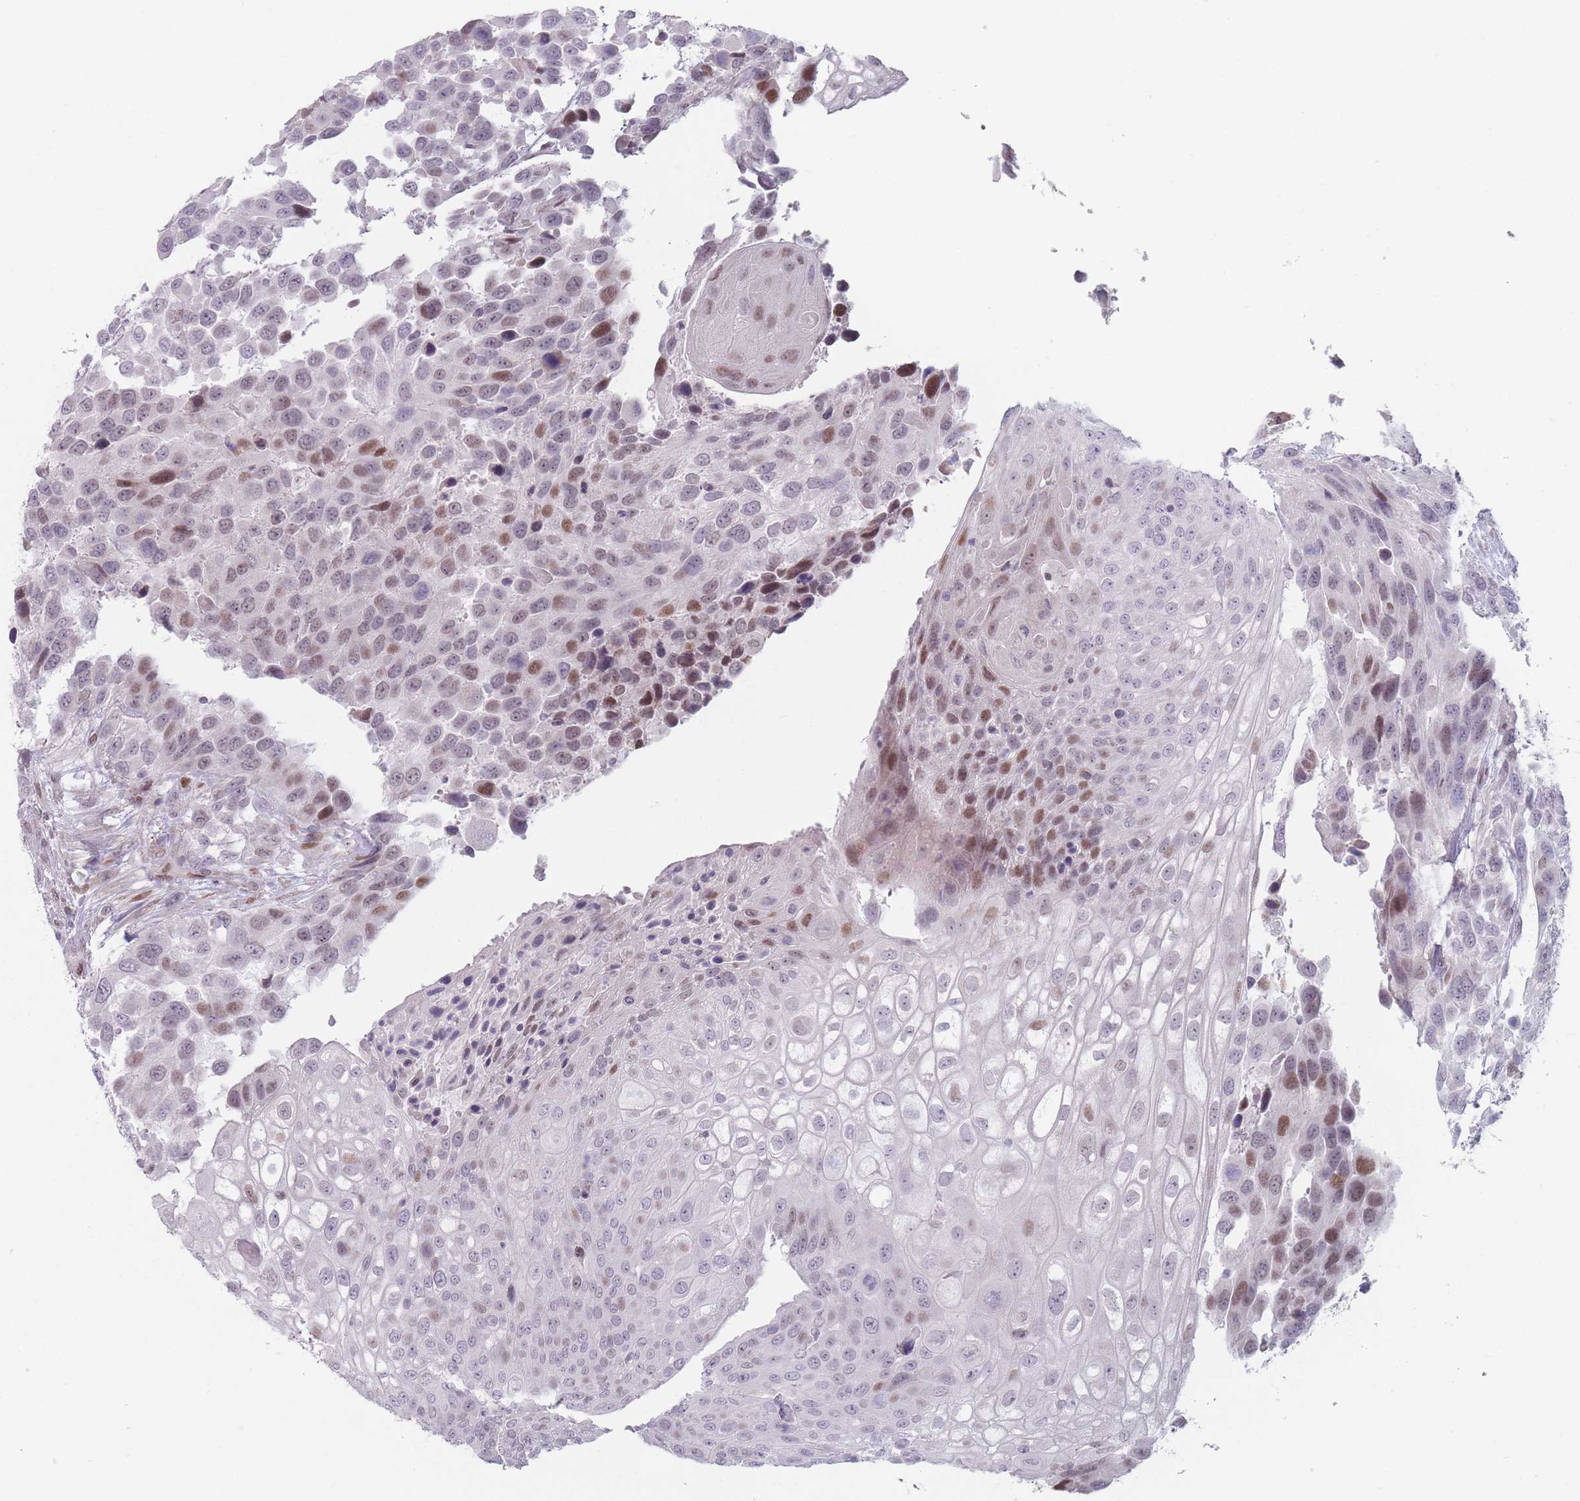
{"staining": {"intensity": "moderate", "quantity": "25%-75%", "location": "nuclear"}, "tissue": "urothelial cancer", "cell_type": "Tumor cells", "image_type": "cancer", "snomed": [{"axis": "morphology", "description": "Urothelial carcinoma, High grade"}, {"axis": "topography", "description": "Urinary bladder"}], "caption": "A photomicrograph showing moderate nuclear staining in approximately 25%-75% of tumor cells in urothelial cancer, as visualized by brown immunohistochemical staining.", "gene": "SH3BGRL2", "patient": {"sex": "female", "age": 70}}